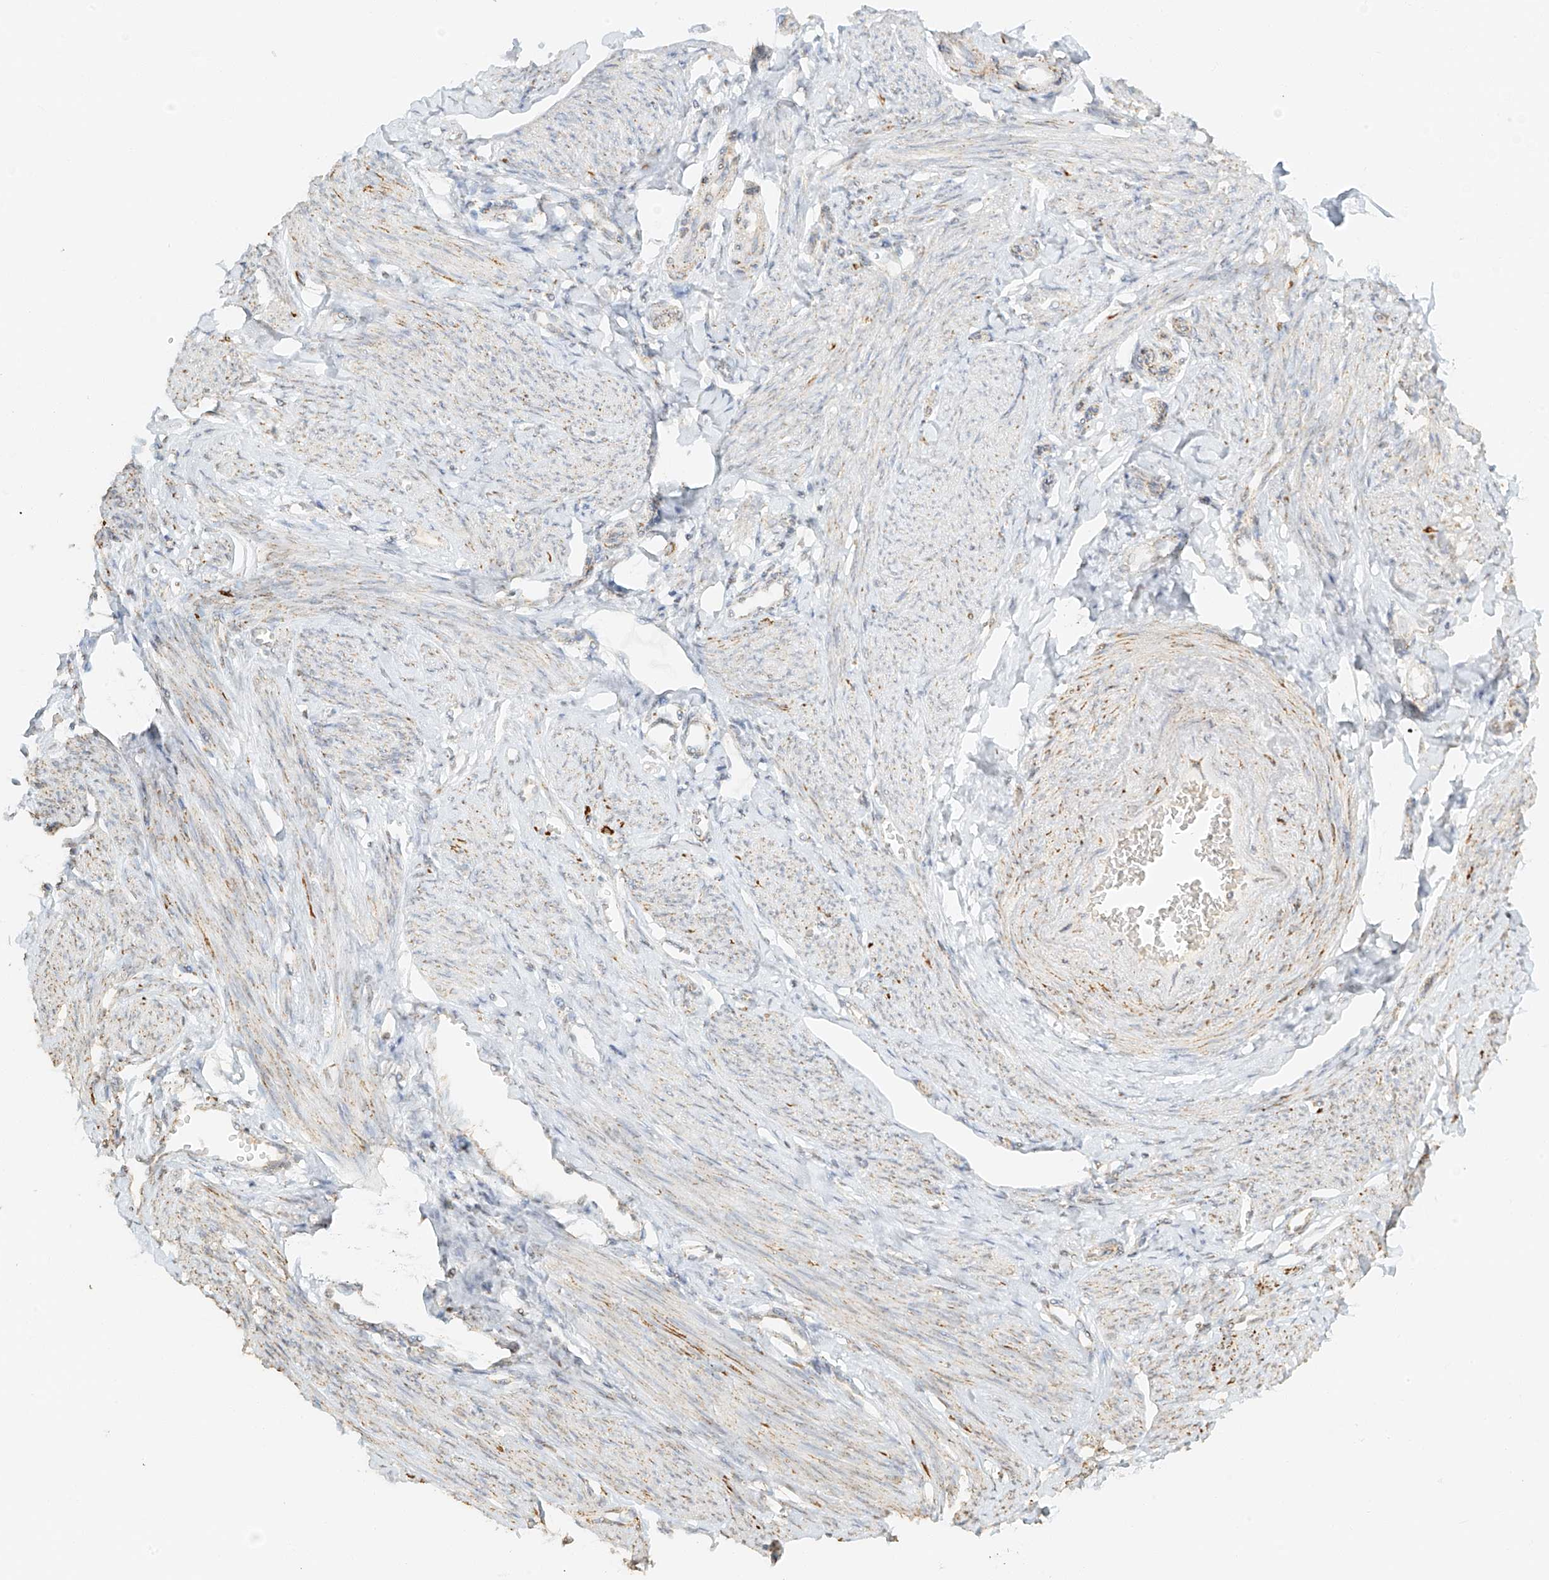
{"staining": {"intensity": "weak", "quantity": "<25%", "location": "cytoplasmic/membranous"}, "tissue": "endometrium", "cell_type": "Cells in endometrial stroma", "image_type": "normal", "snomed": [{"axis": "morphology", "description": "Normal tissue, NOS"}, {"axis": "topography", "description": "Uterus"}, {"axis": "topography", "description": "Endometrium"}], "caption": "Endometrium stained for a protein using immunohistochemistry (IHC) displays no positivity cells in endometrial stroma.", "gene": "MIPEP", "patient": {"sex": "female", "age": 48}}